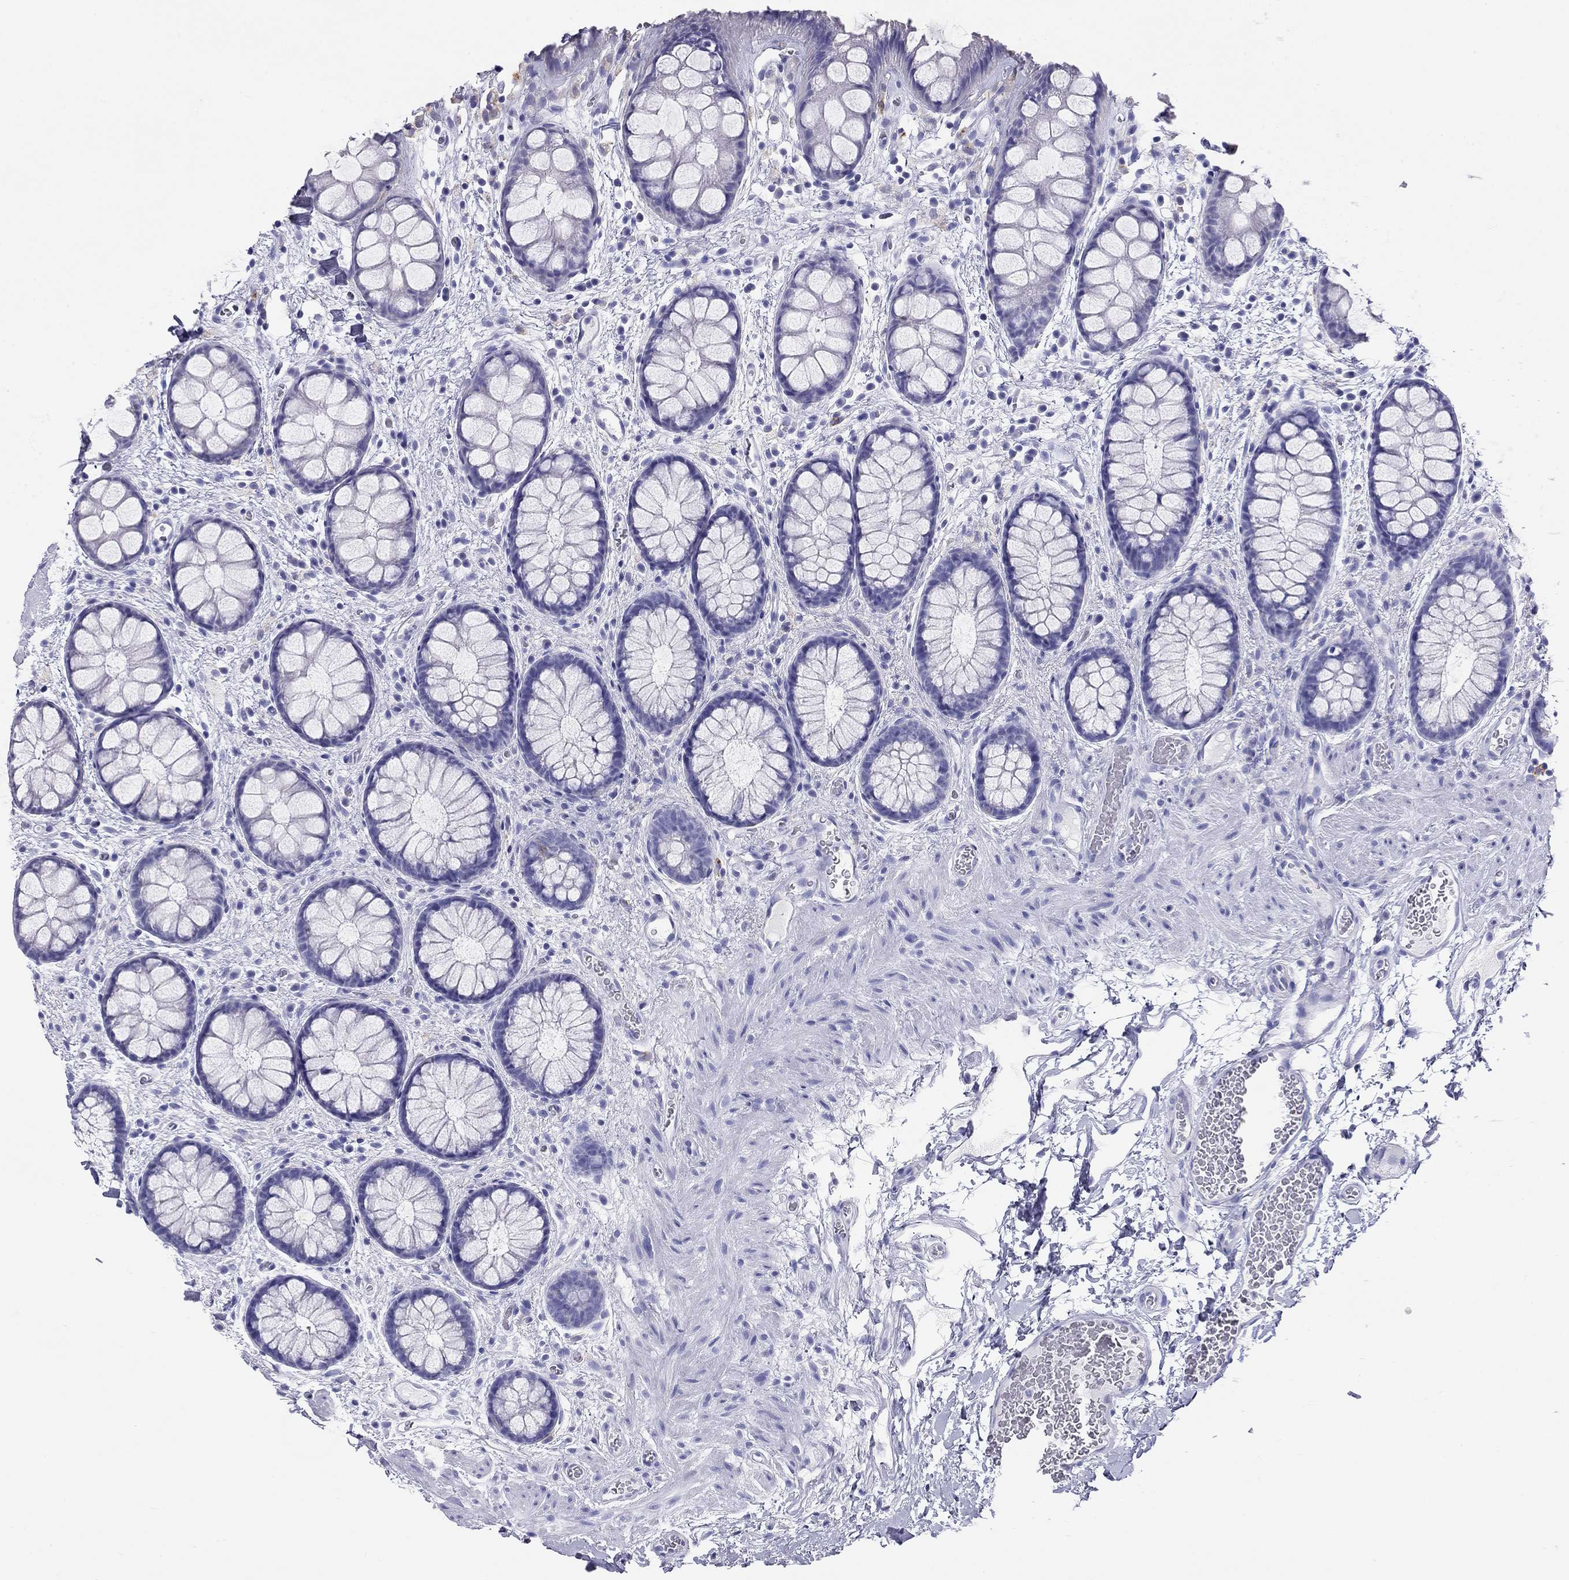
{"staining": {"intensity": "negative", "quantity": "none", "location": "none"}, "tissue": "rectum", "cell_type": "Glandular cells", "image_type": "normal", "snomed": [{"axis": "morphology", "description": "Normal tissue, NOS"}, {"axis": "topography", "description": "Rectum"}], "caption": "Immunohistochemistry (IHC) of benign human rectum exhibits no expression in glandular cells.", "gene": "HLA", "patient": {"sex": "female", "age": 62}}